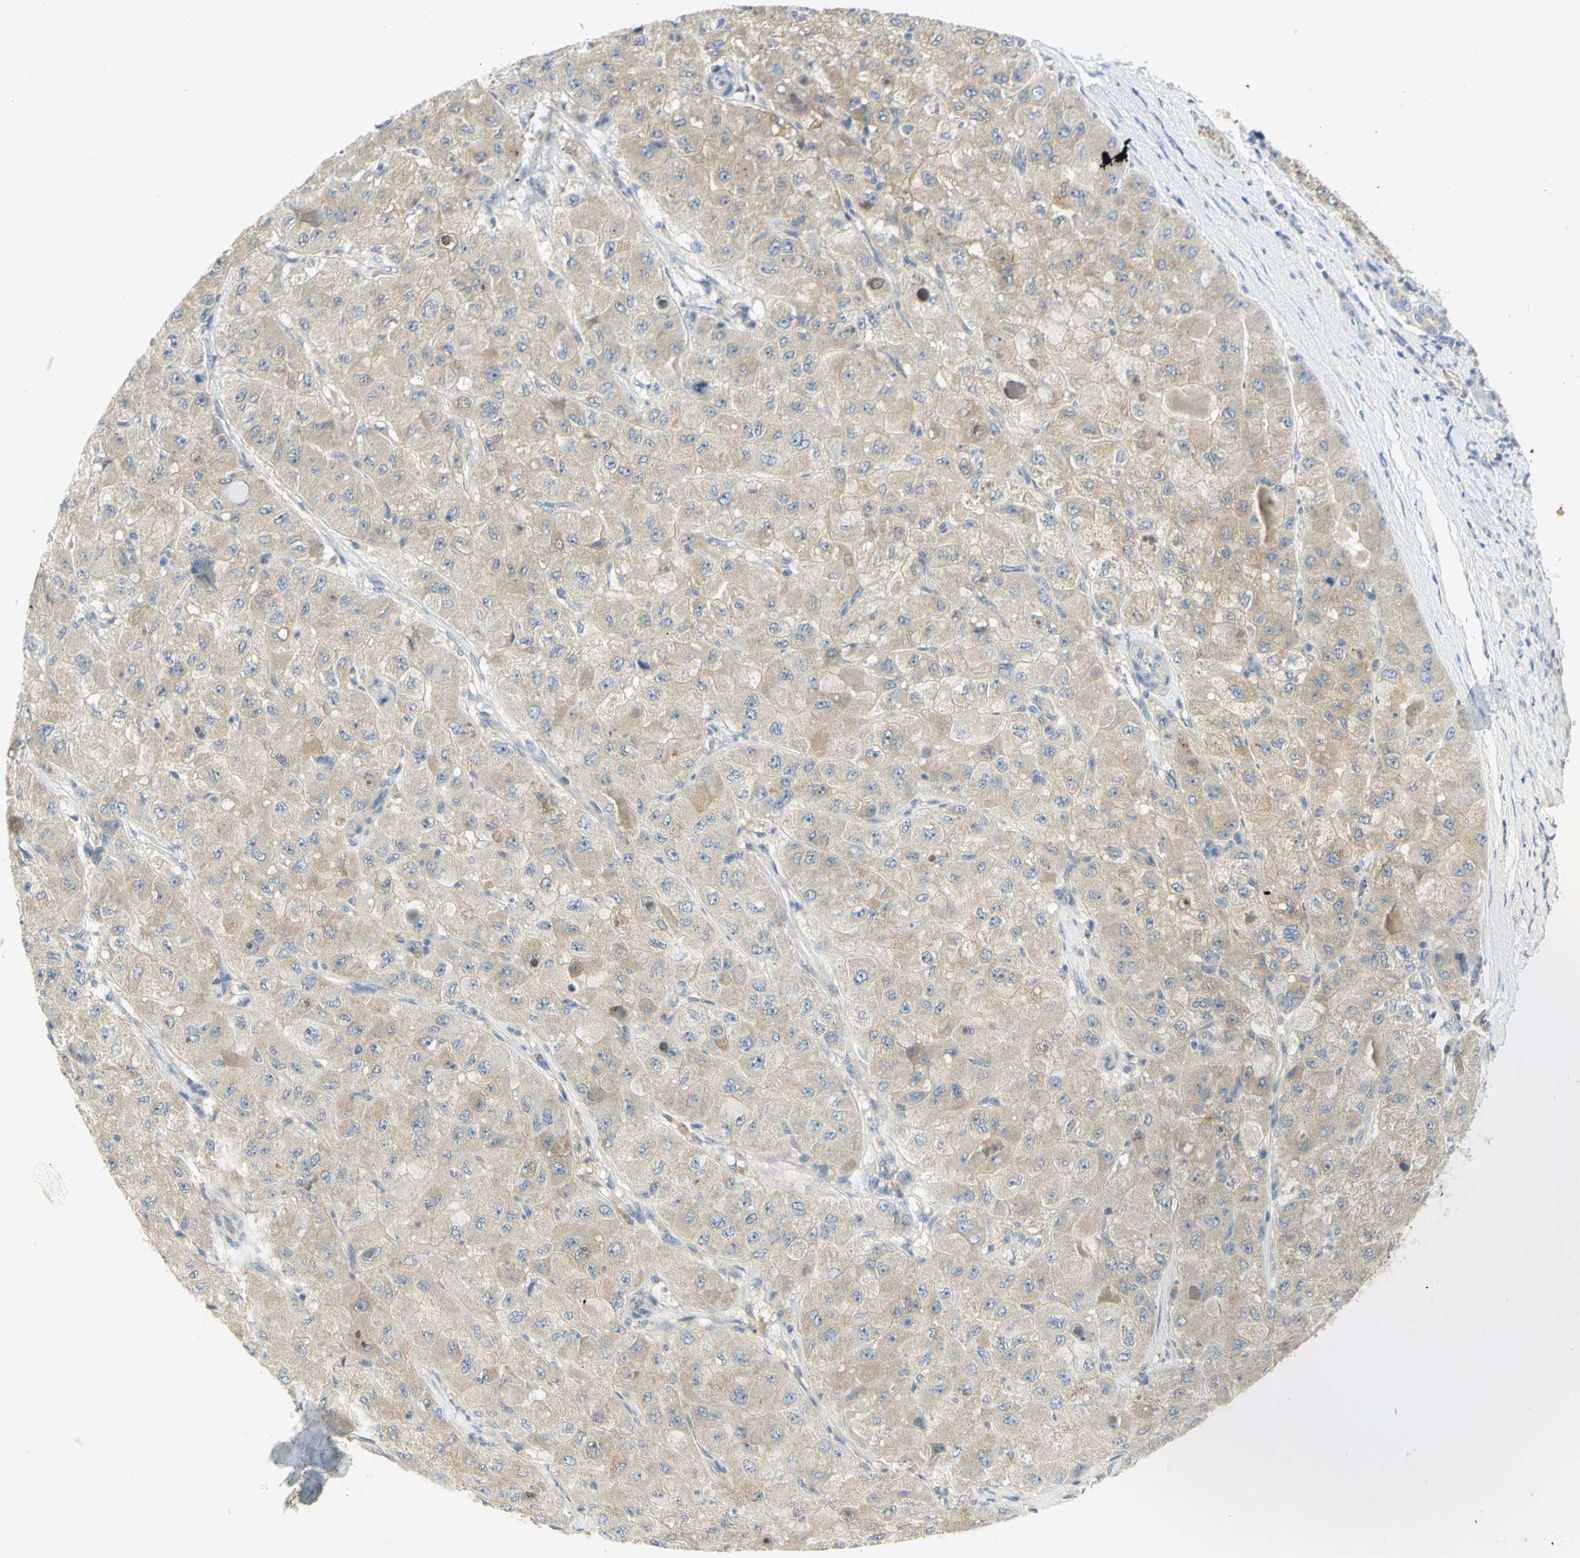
{"staining": {"intensity": "weak", "quantity": ">75%", "location": "cytoplasmic/membranous"}, "tissue": "liver cancer", "cell_type": "Tumor cells", "image_type": "cancer", "snomed": [{"axis": "morphology", "description": "Carcinoma, Hepatocellular, NOS"}, {"axis": "topography", "description": "Liver"}], "caption": "Liver hepatocellular carcinoma tissue exhibits weak cytoplasmic/membranous staining in approximately >75% of tumor cells, visualized by immunohistochemistry.", "gene": "GCNT3", "patient": {"sex": "male", "age": 80}}